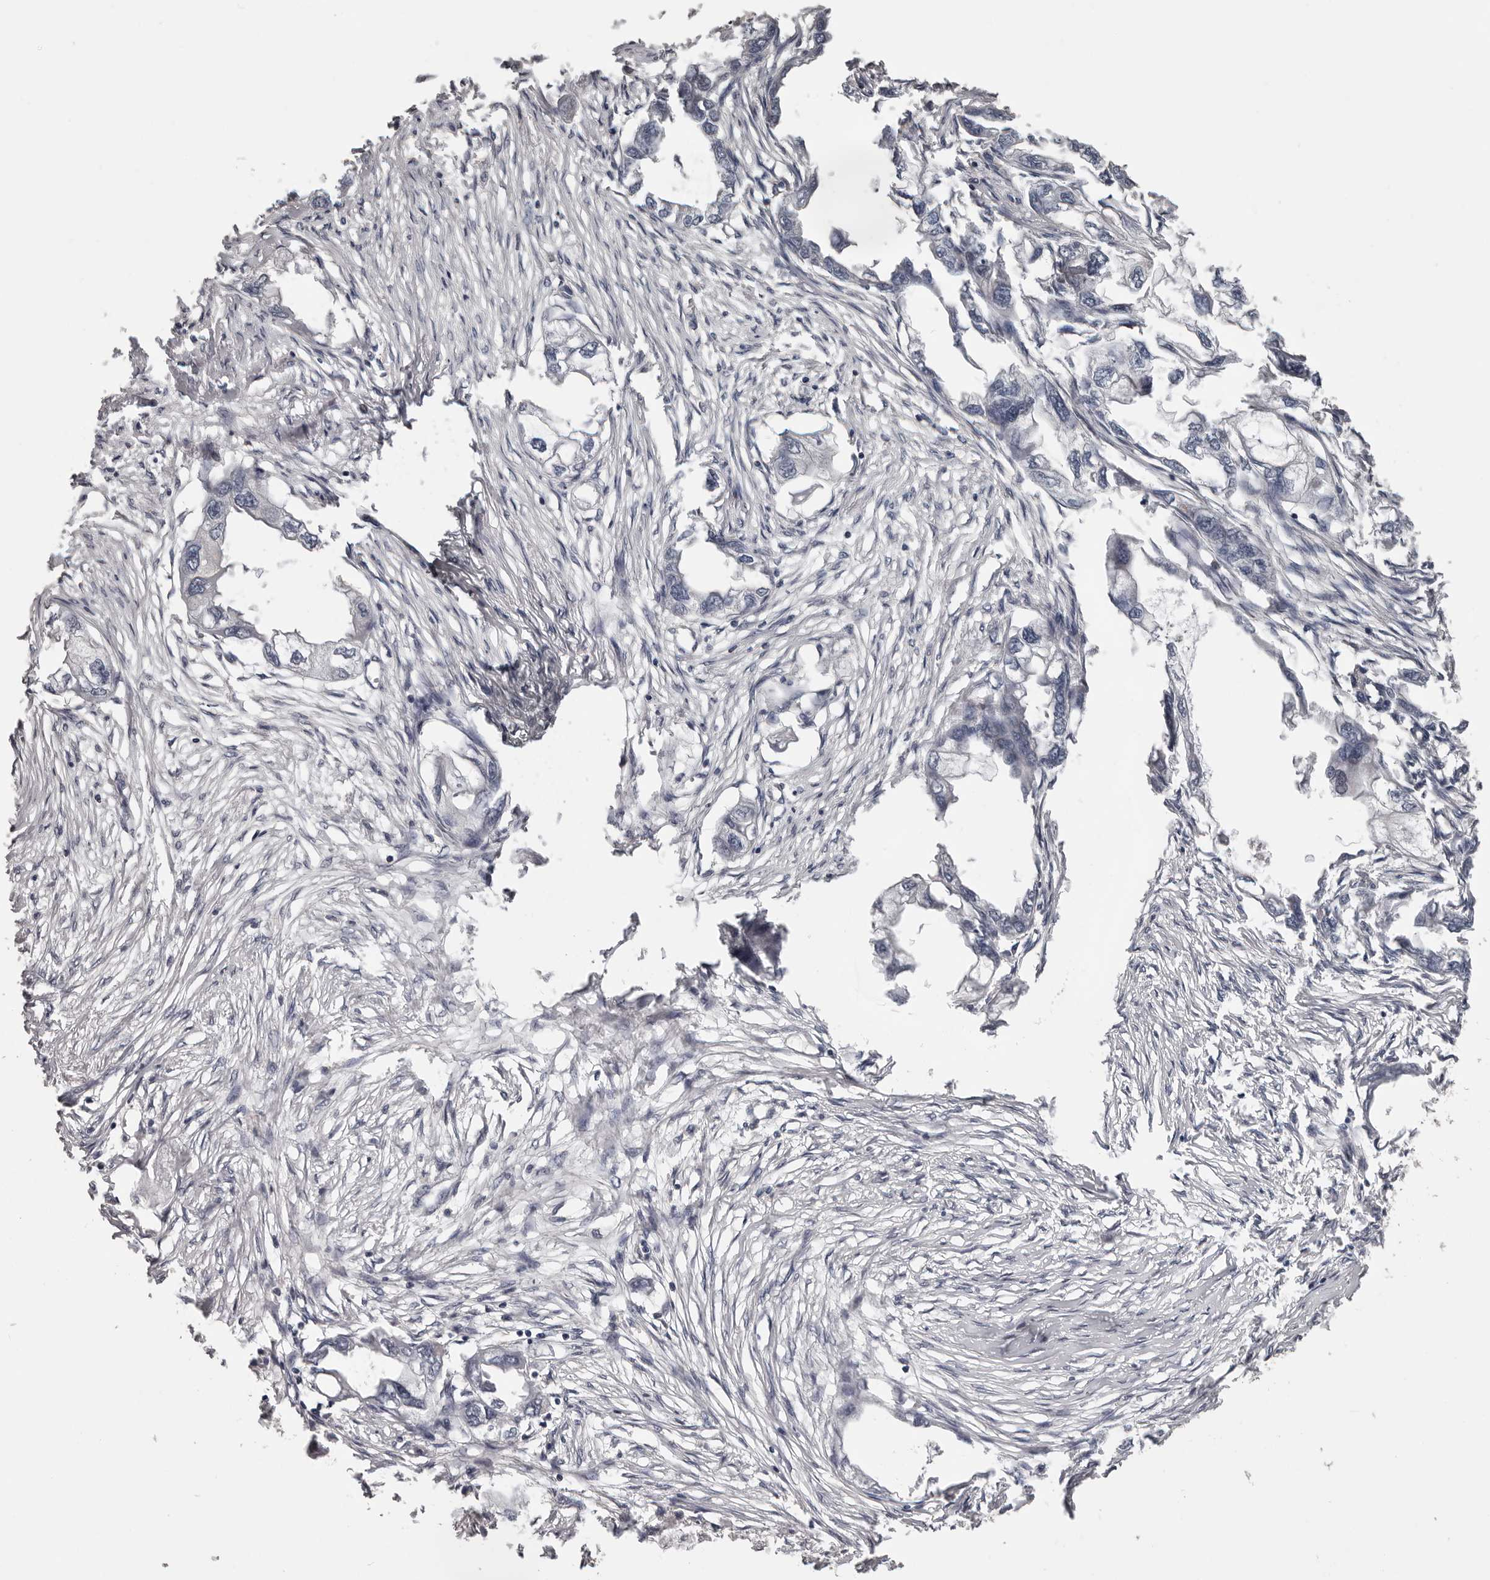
{"staining": {"intensity": "negative", "quantity": "none", "location": "none"}, "tissue": "endometrial cancer", "cell_type": "Tumor cells", "image_type": "cancer", "snomed": [{"axis": "morphology", "description": "Adenocarcinoma, NOS"}, {"axis": "morphology", "description": "Adenocarcinoma, metastatic, NOS"}, {"axis": "topography", "description": "Adipose tissue"}, {"axis": "topography", "description": "Endometrium"}], "caption": "Endometrial cancer (metastatic adenocarcinoma) stained for a protein using IHC shows no staining tumor cells.", "gene": "RNF217", "patient": {"sex": "female", "age": 67}}